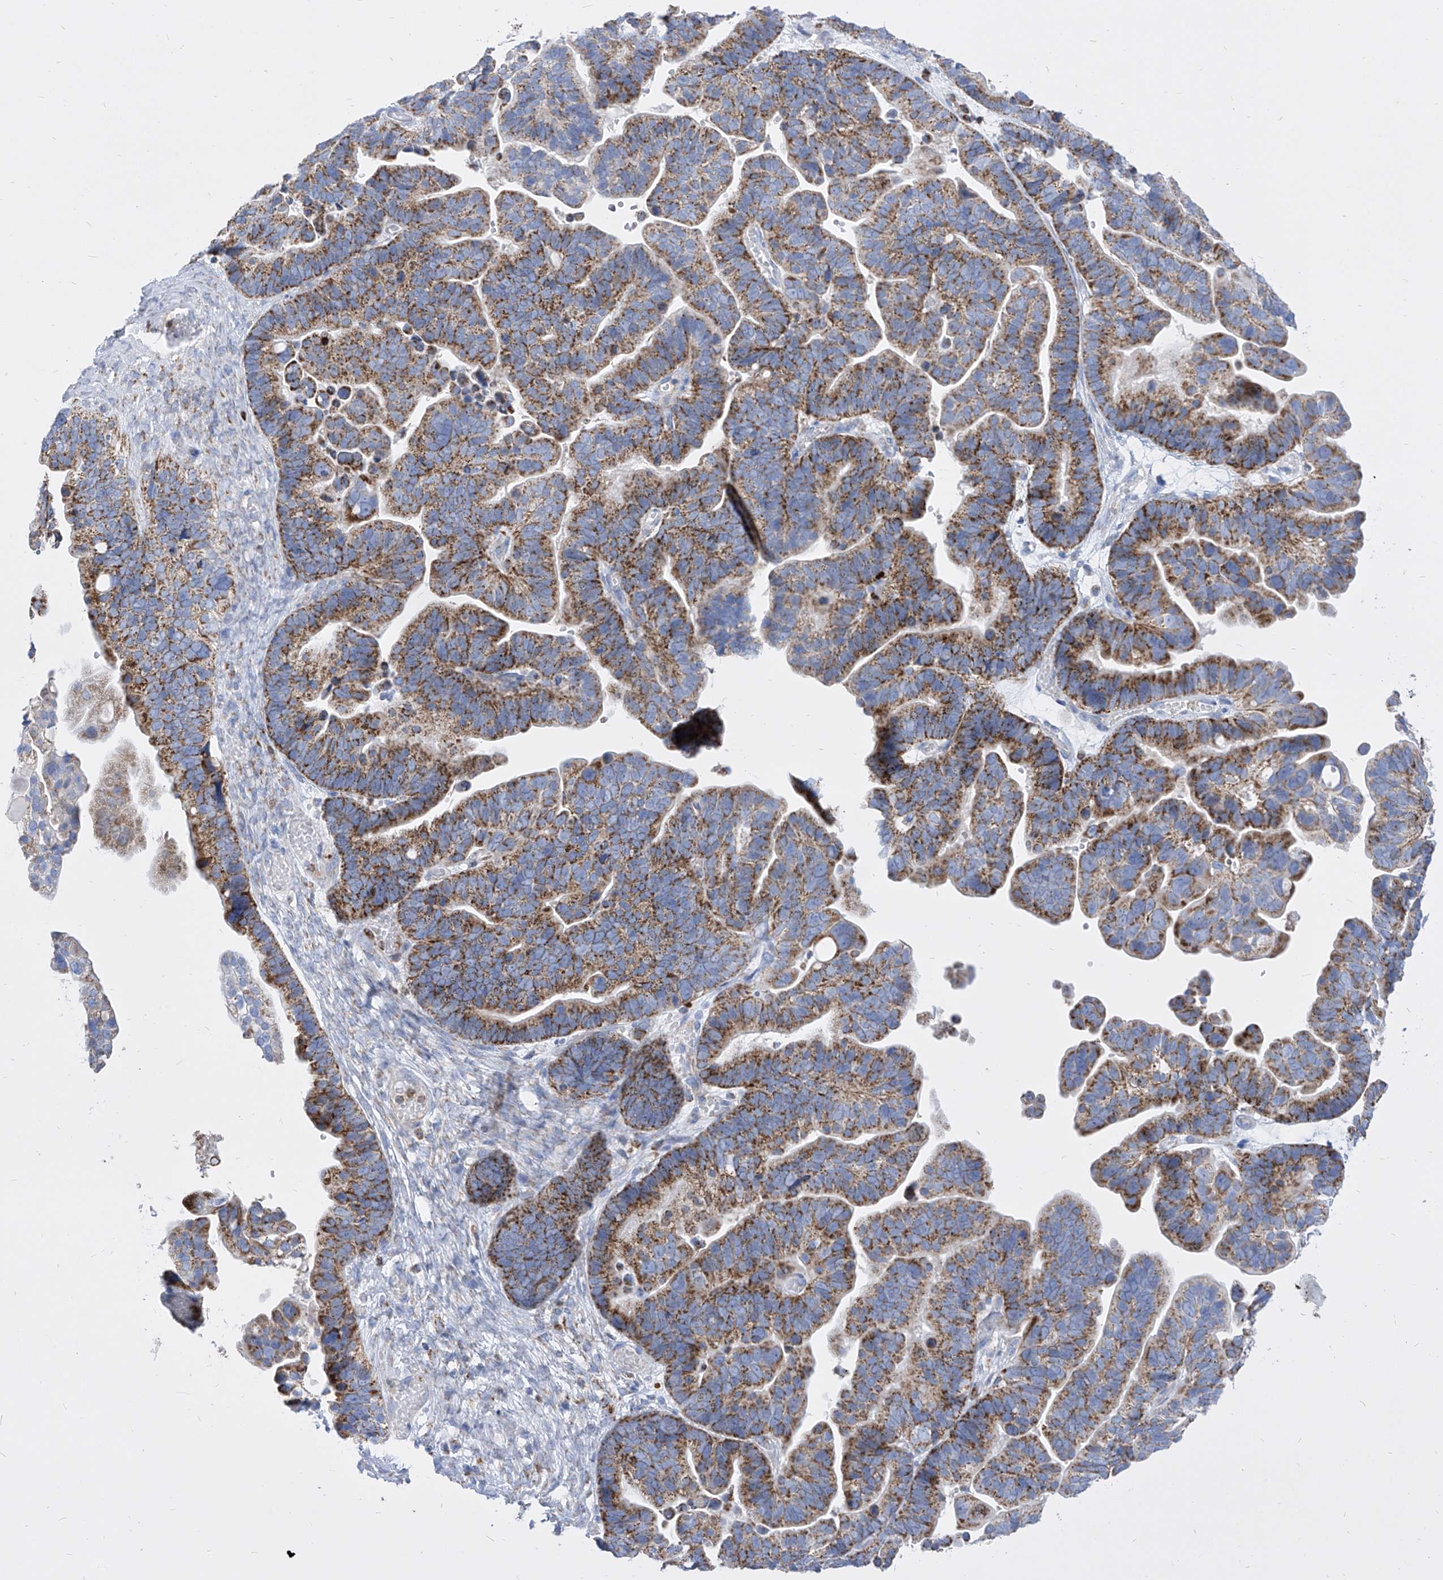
{"staining": {"intensity": "moderate", "quantity": ">75%", "location": "cytoplasmic/membranous"}, "tissue": "ovarian cancer", "cell_type": "Tumor cells", "image_type": "cancer", "snomed": [{"axis": "morphology", "description": "Cystadenocarcinoma, serous, NOS"}, {"axis": "topography", "description": "Ovary"}], "caption": "A brown stain shows moderate cytoplasmic/membranous positivity of a protein in human ovarian serous cystadenocarcinoma tumor cells.", "gene": "COQ3", "patient": {"sex": "female", "age": 56}}